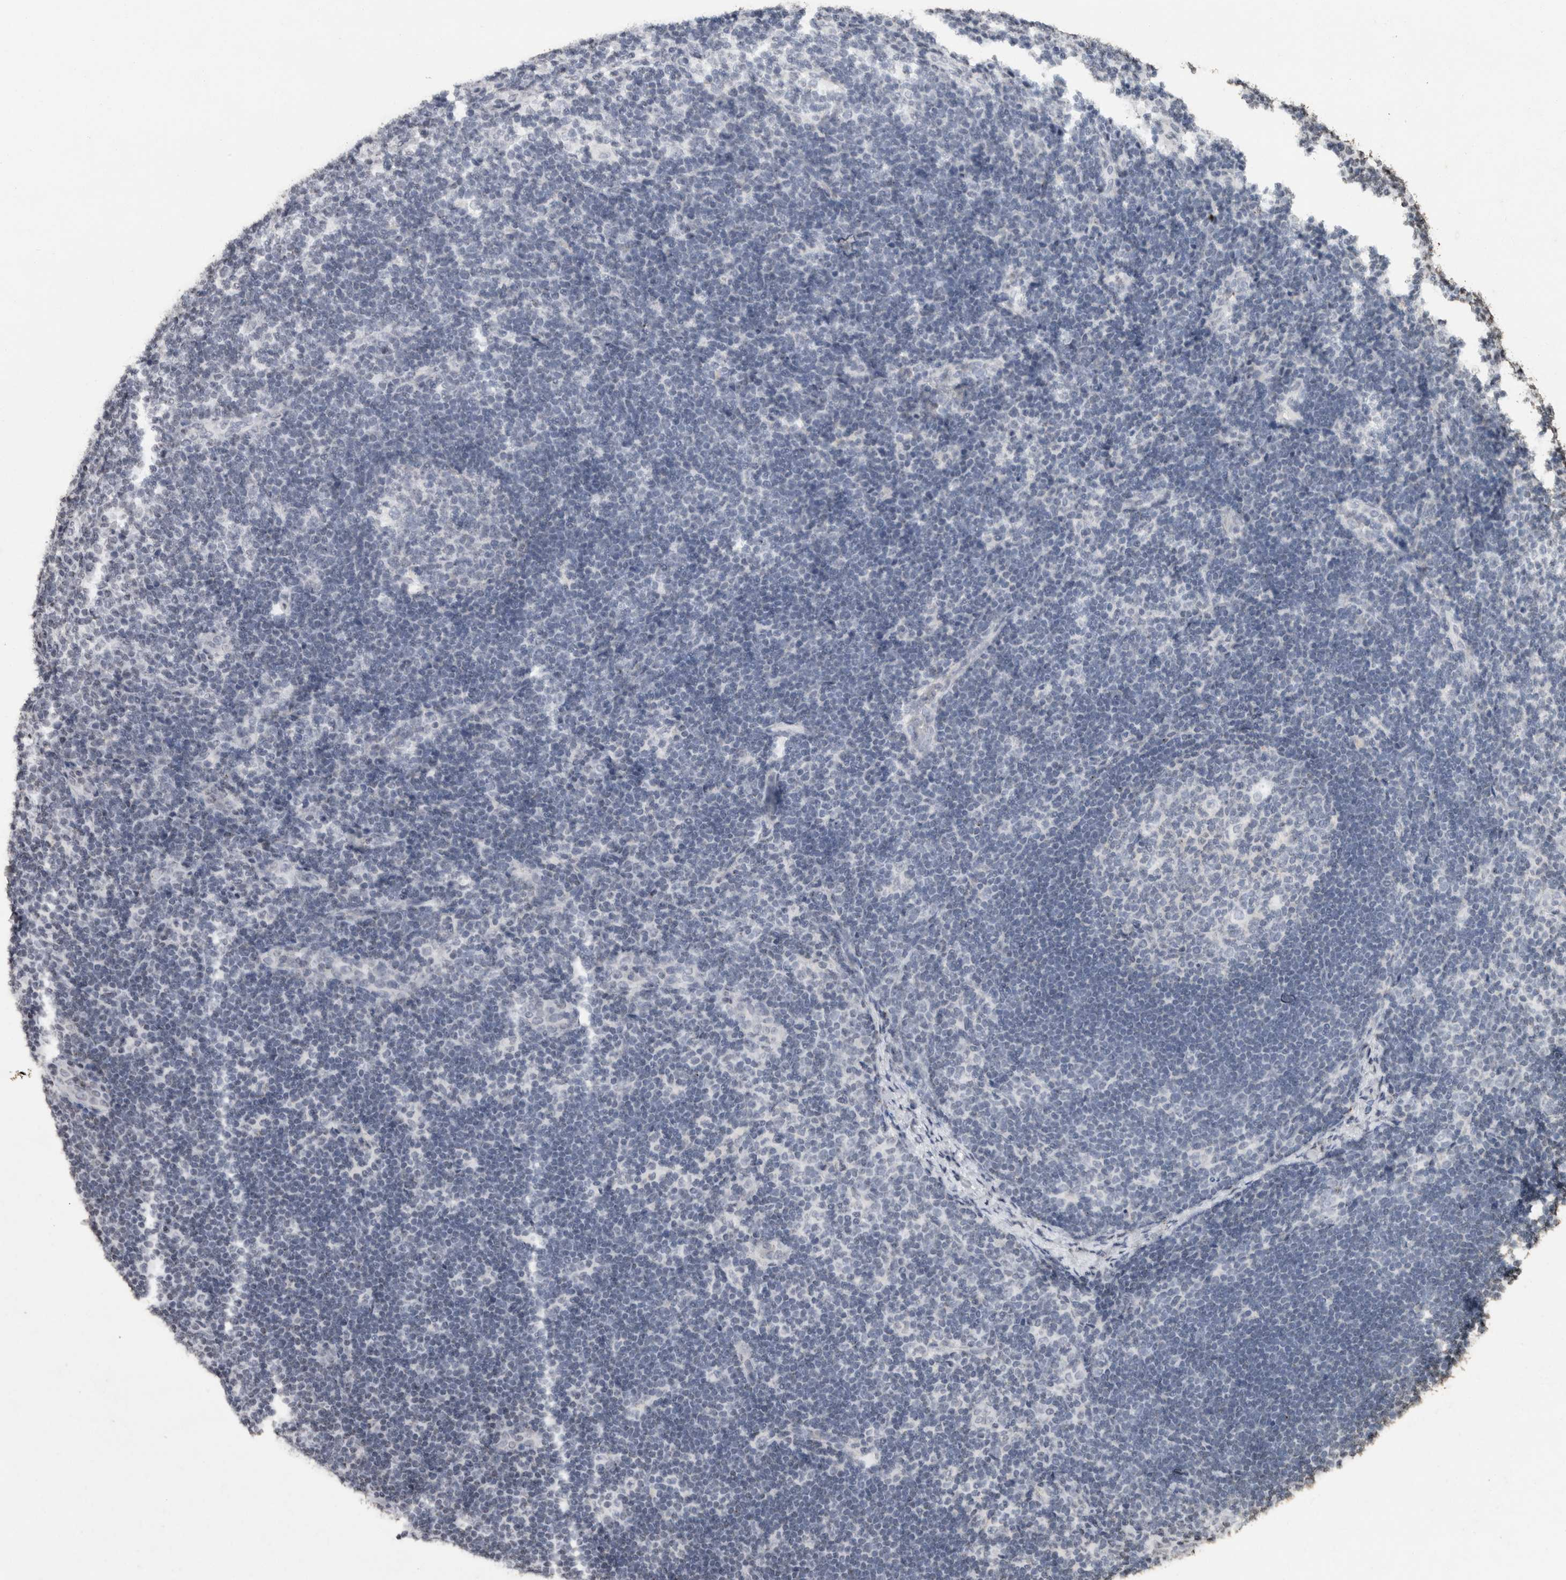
{"staining": {"intensity": "negative", "quantity": "none", "location": "none"}, "tissue": "lymph node", "cell_type": "Germinal center cells", "image_type": "normal", "snomed": [{"axis": "morphology", "description": "Normal tissue, NOS"}, {"axis": "topography", "description": "Lymph node"}], "caption": "An immunohistochemistry image of normal lymph node is shown. There is no staining in germinal center cells of lymph node. (DAB immunohistochemistry (IHC), high magnification).", "gene": "CNTN1", "patient": {"sex": "female", "age": 22}}